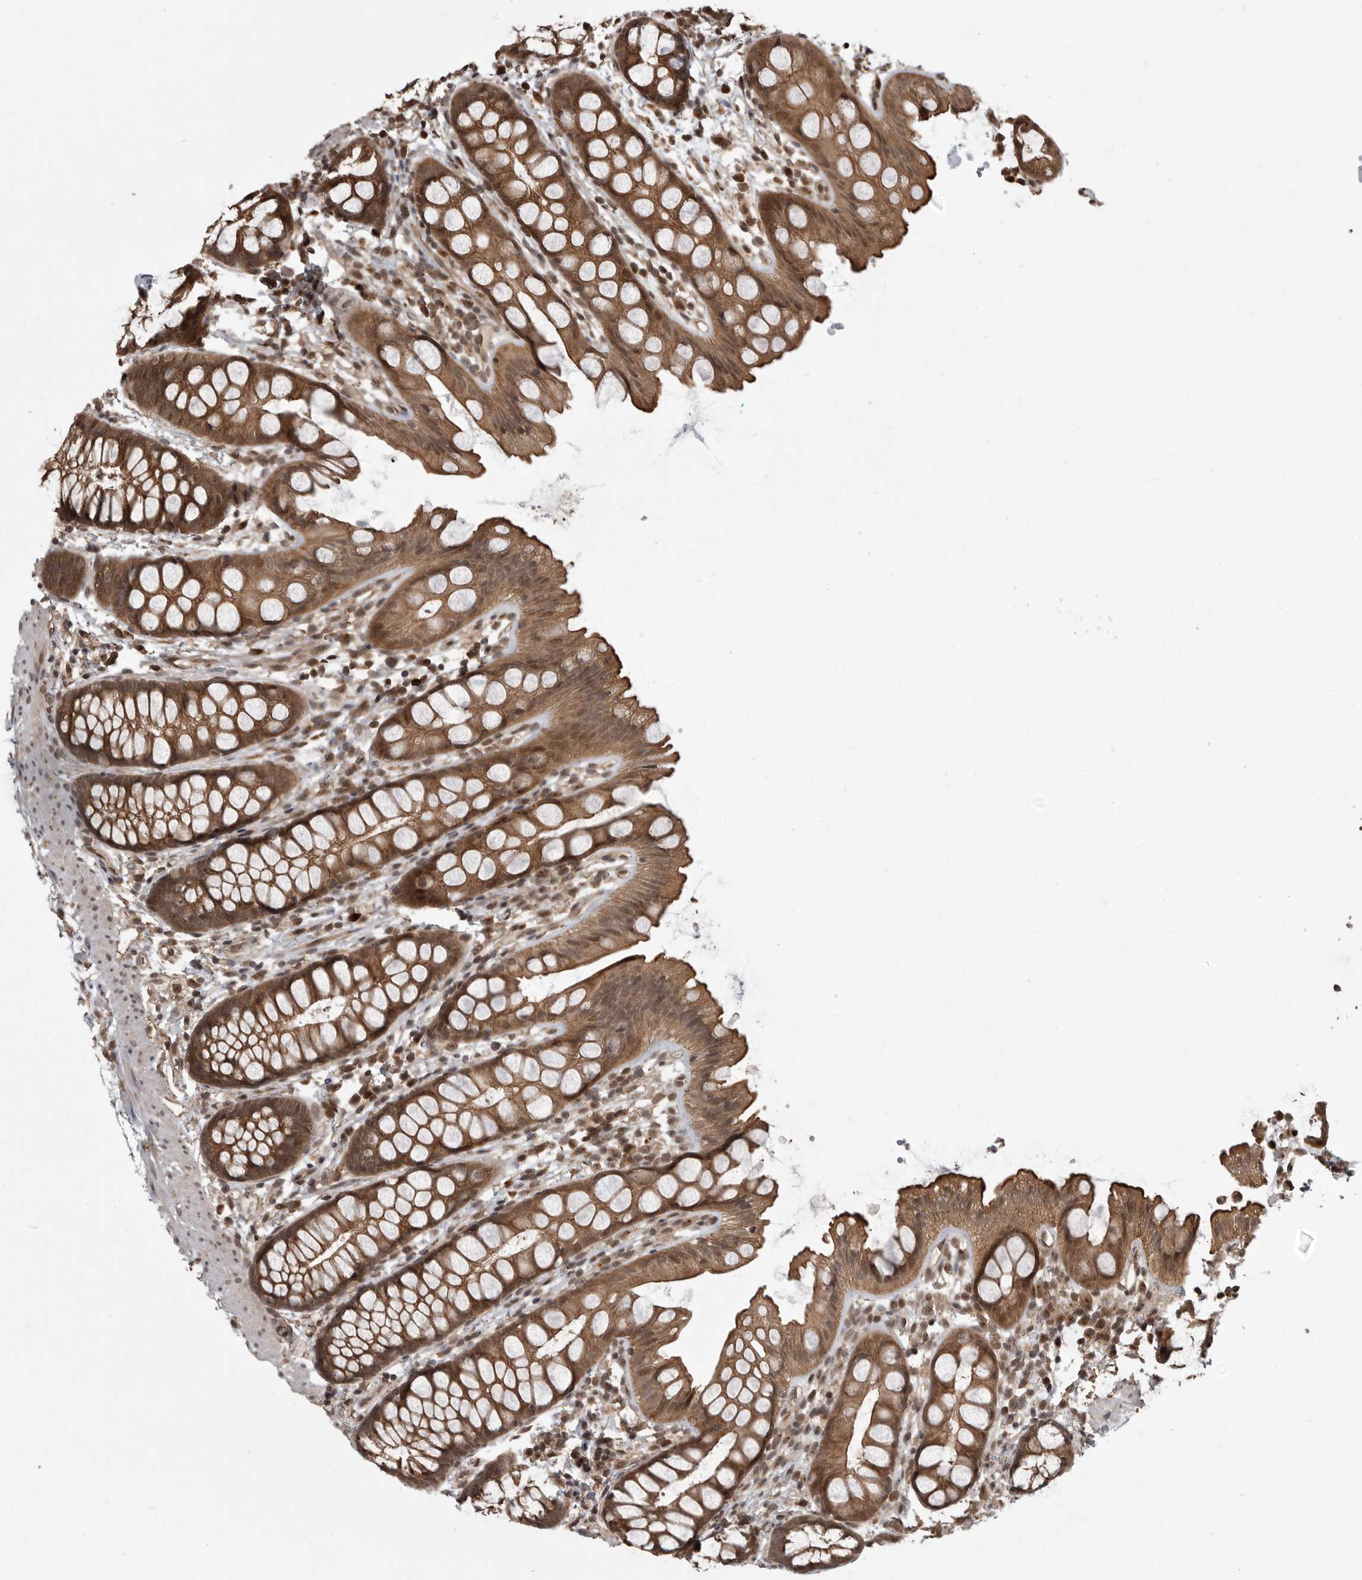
{"staining": {"intensity": "moderate", "quantity": ">75%", "location": "cytoplasmic/membranous"}, "tissue": "rectum", "cell_type": "Glandular cells", "image_type": "normal", "snomed": [{"axis": "morphology", "description": "Normal tissue, NOS"}, {"axis": "topography", "description": "Rectum"}], "caption": "DAB immunohistochemical staining of unremarkable human rectum displays moderate cytoplasmic/membranous protein expression in about >75% of glandular cells.", "gene": "DNAJC8", "patient": {"sex": "female", "age": 65}}